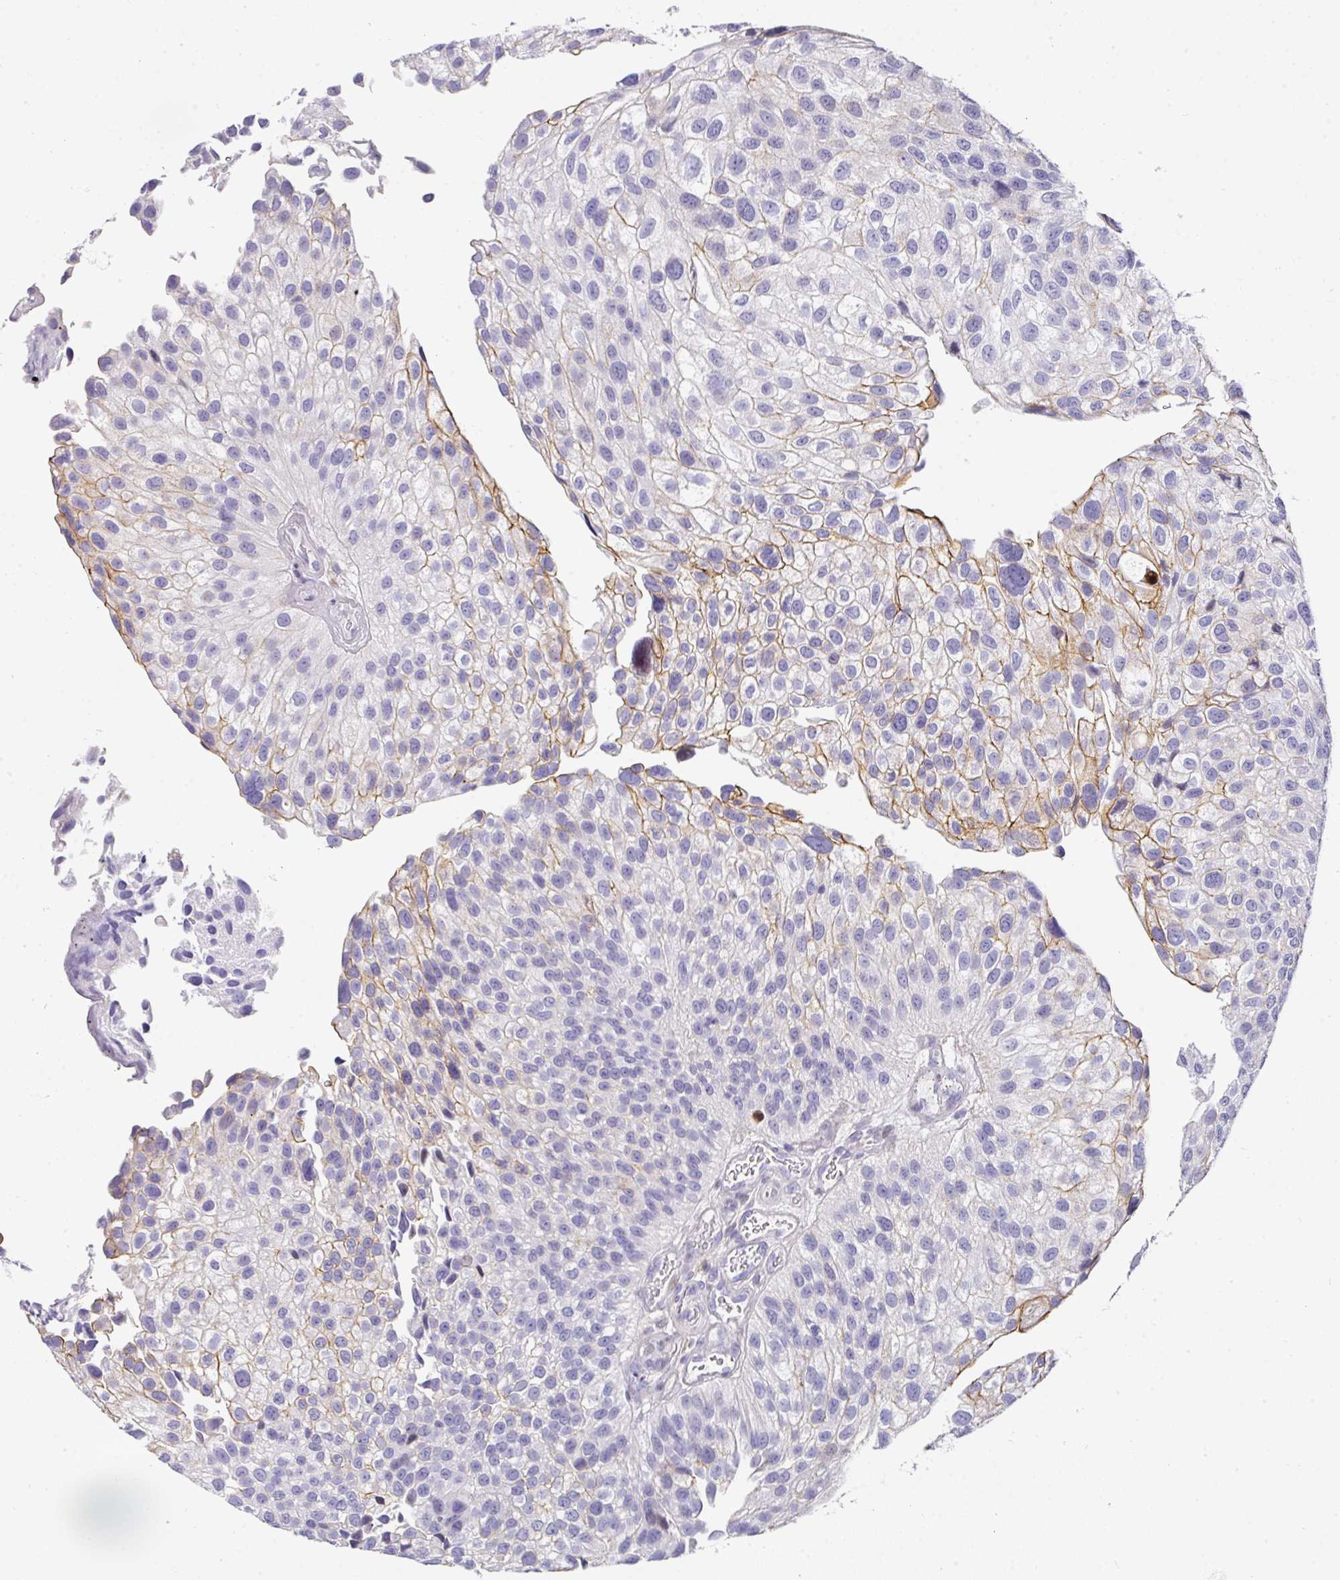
{"staining": {"intensity": "moderate", "quantity": "<25%", "location": "cytoplasmic/membranous"}, "tissue": "urothelial cancer", "cell_type": "Tumor cells", "image_type": "cancer", "snomed": [{"axis": "morphology", "description": "Urothelial carcinoma, NOS"}, {"axis": "topography", "description": "Urinary bladder"}], "caption": "Brown immunohistochemical staining in human urothelial cancer reveals moderate cytoplasmic/membranous positivity in about <25% of tumor cells.", "gene": "ANKRD29", "patient": {"sex": "male", "age": 87}}